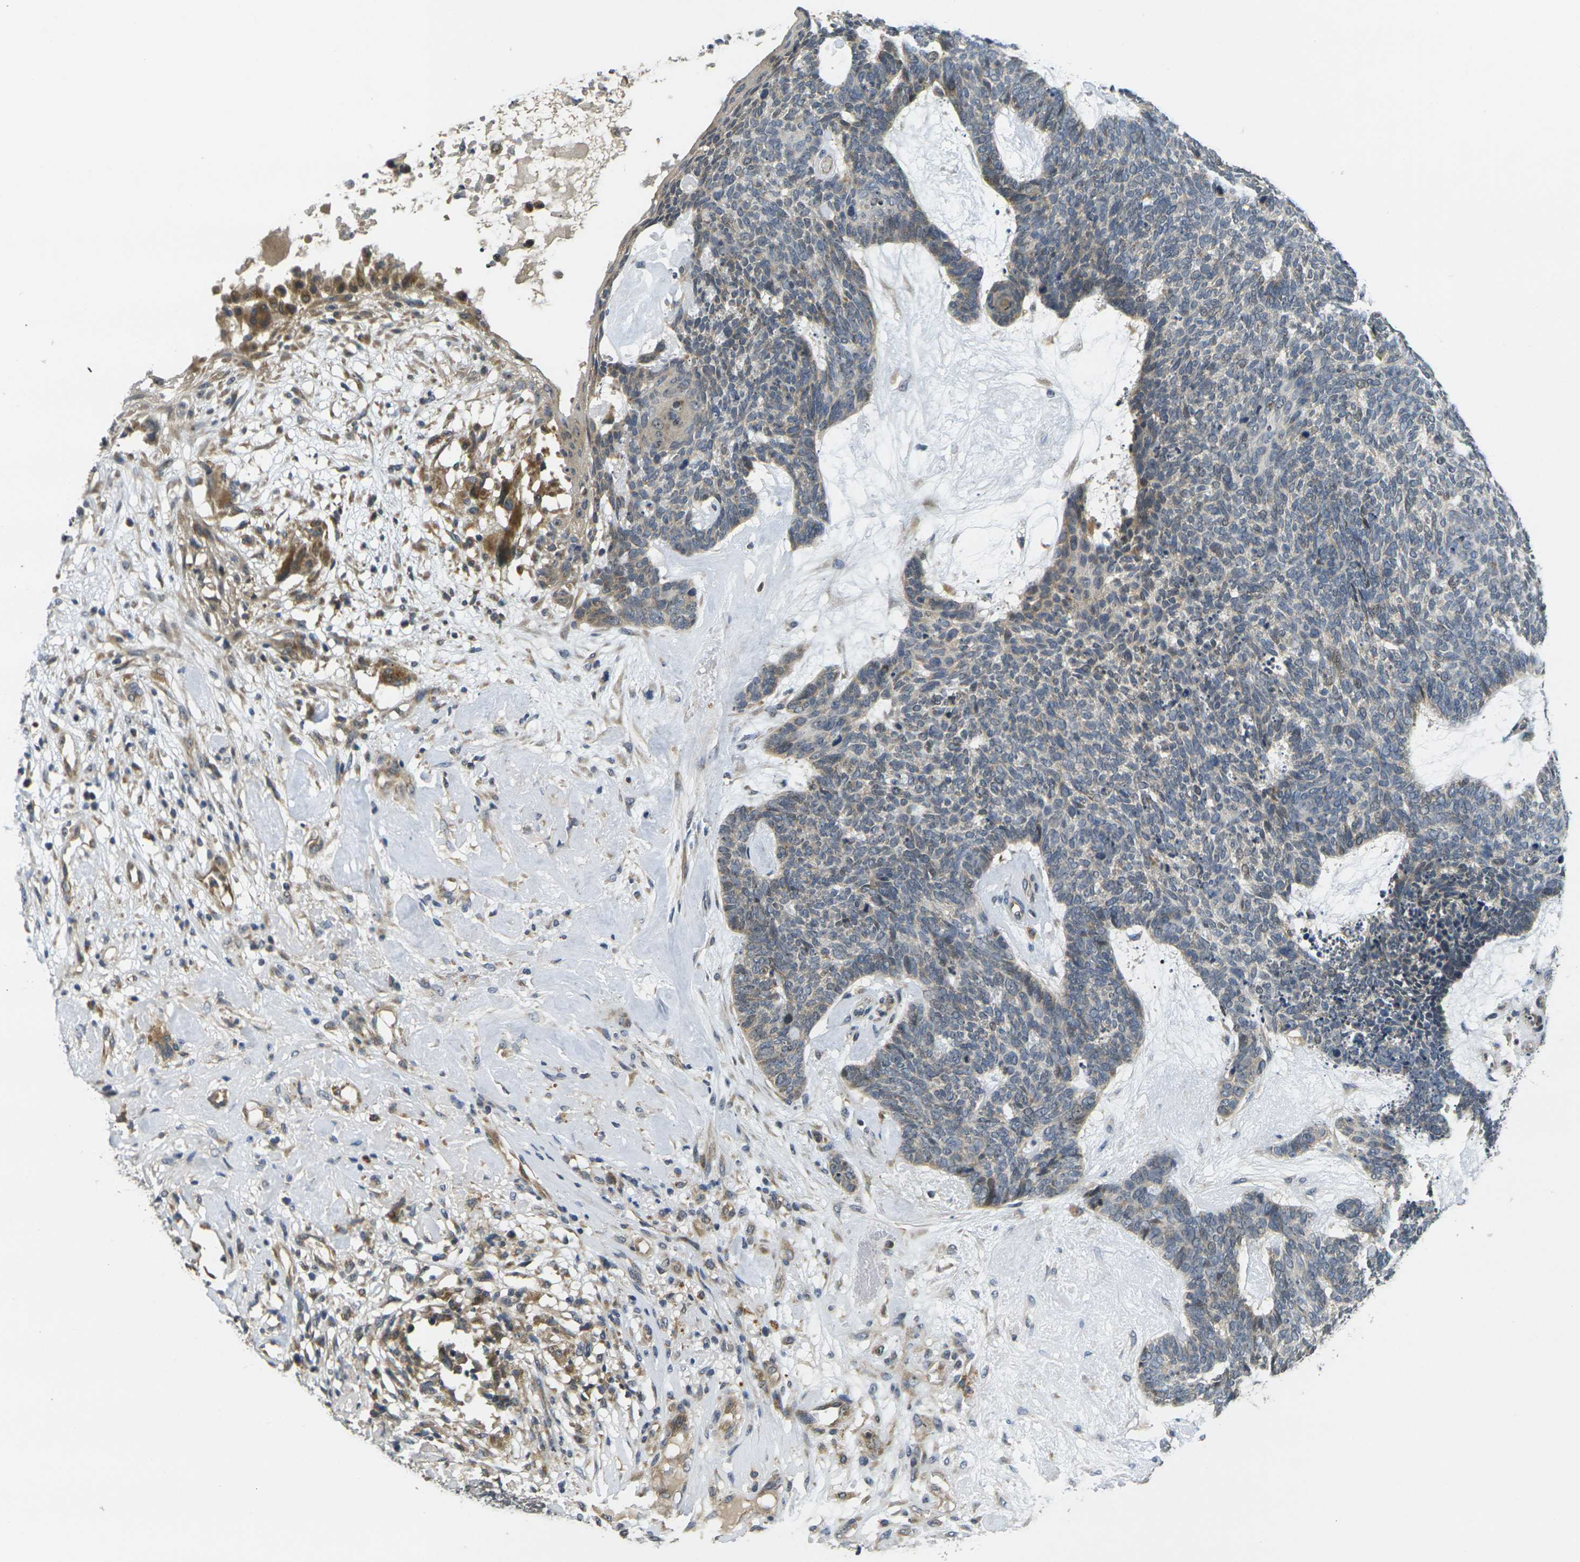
{"staining": {"intensity": "weak", "quantity": "<25%", "location": "cytoplasmic/membranous"}, "tissue": "skin cancer", "cell_type": "Tumor cells", "image_type": "cancer", "snomed": [{"axis": "morphology", "description": "Basal cell carcinoma"}, {"axis": "topography", "description": "Skin"}], "caption": "This is a micrograph of IHC staining of basal cell carcinoma (skin), which shows no staining in tumor cells.", "gene": "MINAR2", "patient": {"sex": "female", "age": 84}}